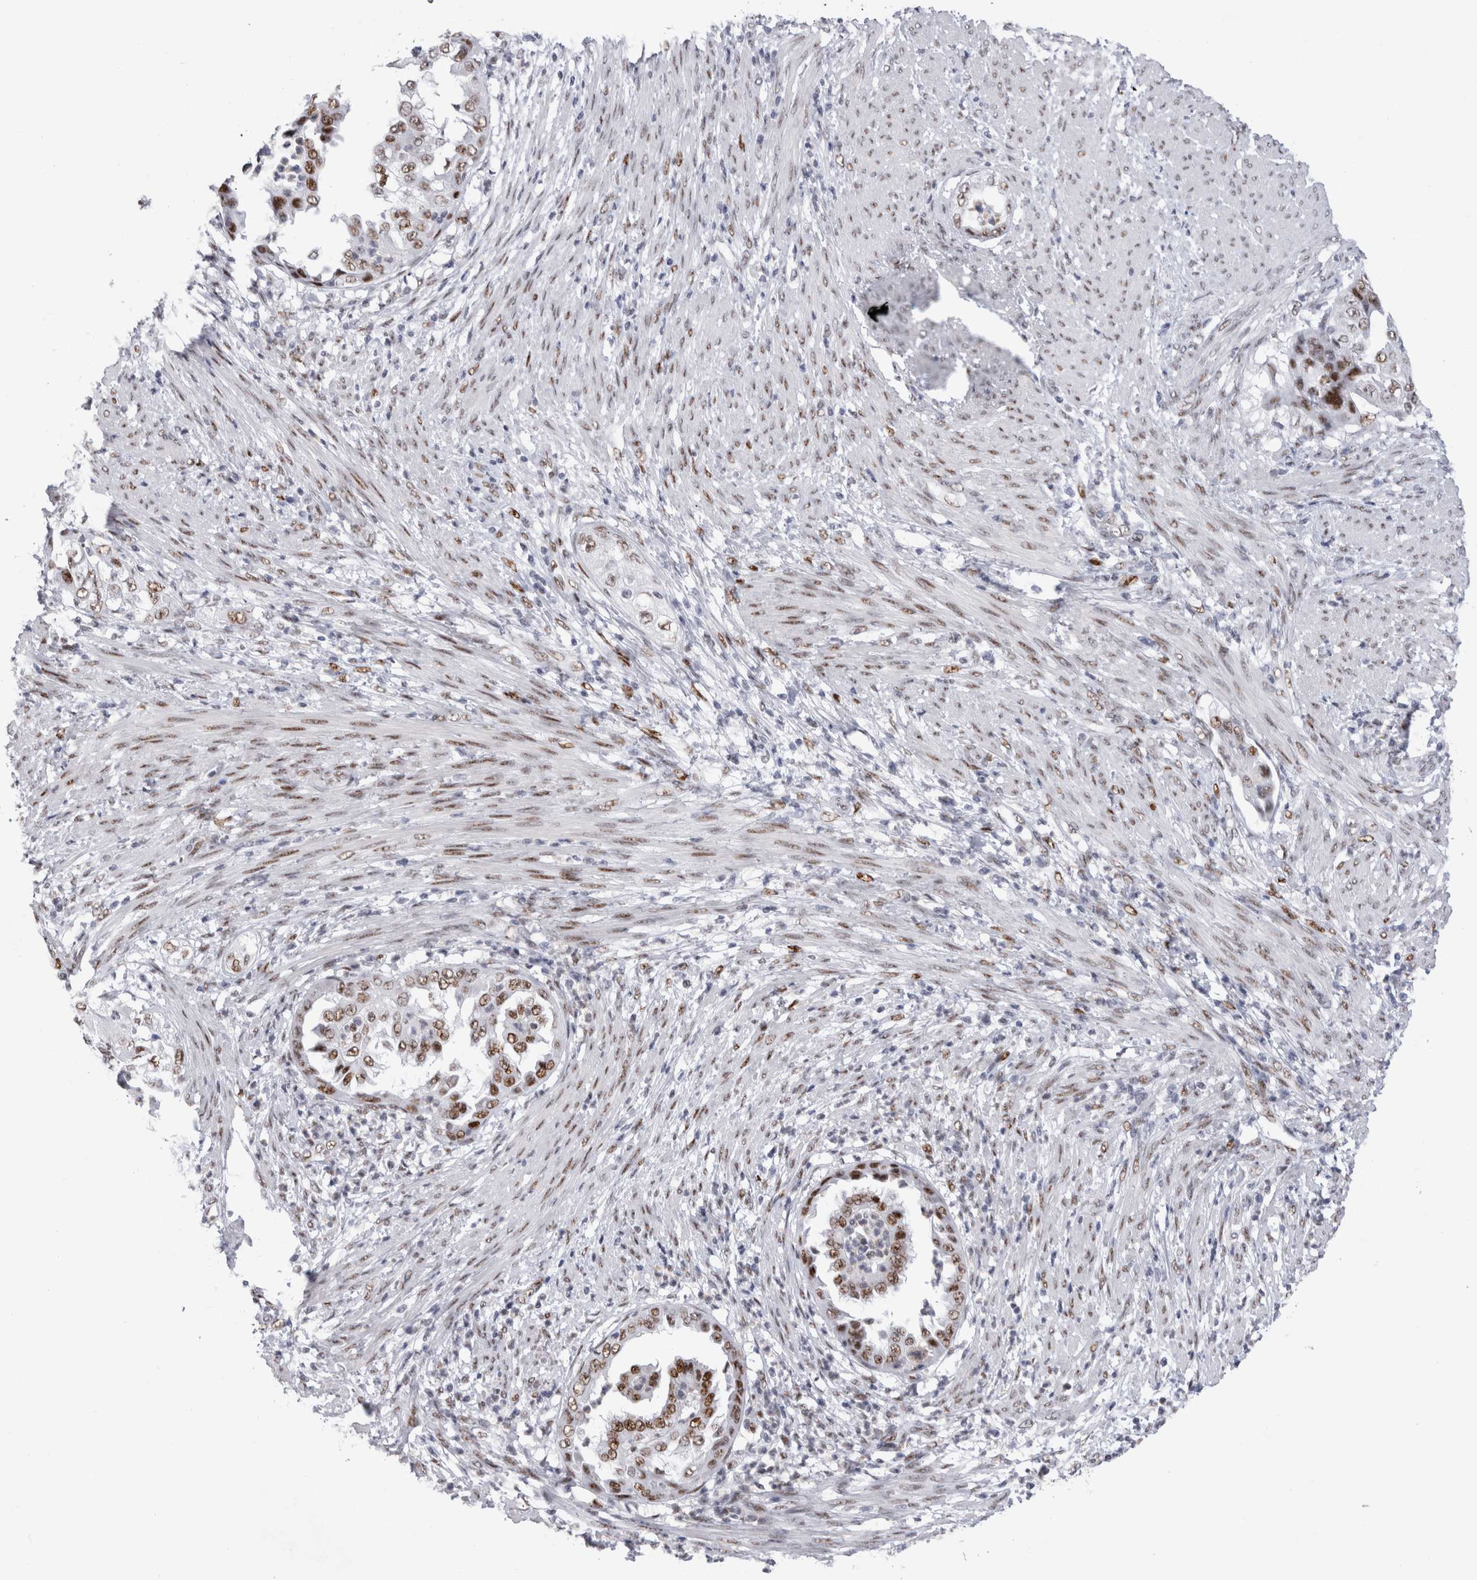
{"staining": {"intensity": "strong", "quantity": ">75%", "location": "nuclear"}, "tissue": "endometrial cancer", "cell_type": "Tumor cells", "image_type": "cancer", "snomed": [{"axis": "morphology", "description": "Adenocarcinoma, NOS"}, {"axis": "topography", "description": "Endometrium"}], "caption": "The histopathology image displays a brown stain indicating the presence of a protein in the nuclear of tumor cells in endometrial cancer (adenocarcinoma). (IHC, brightfield microscopy, high magnification).", "gene": "RBM6", "patient": {"sex": "female", "age": 85}}